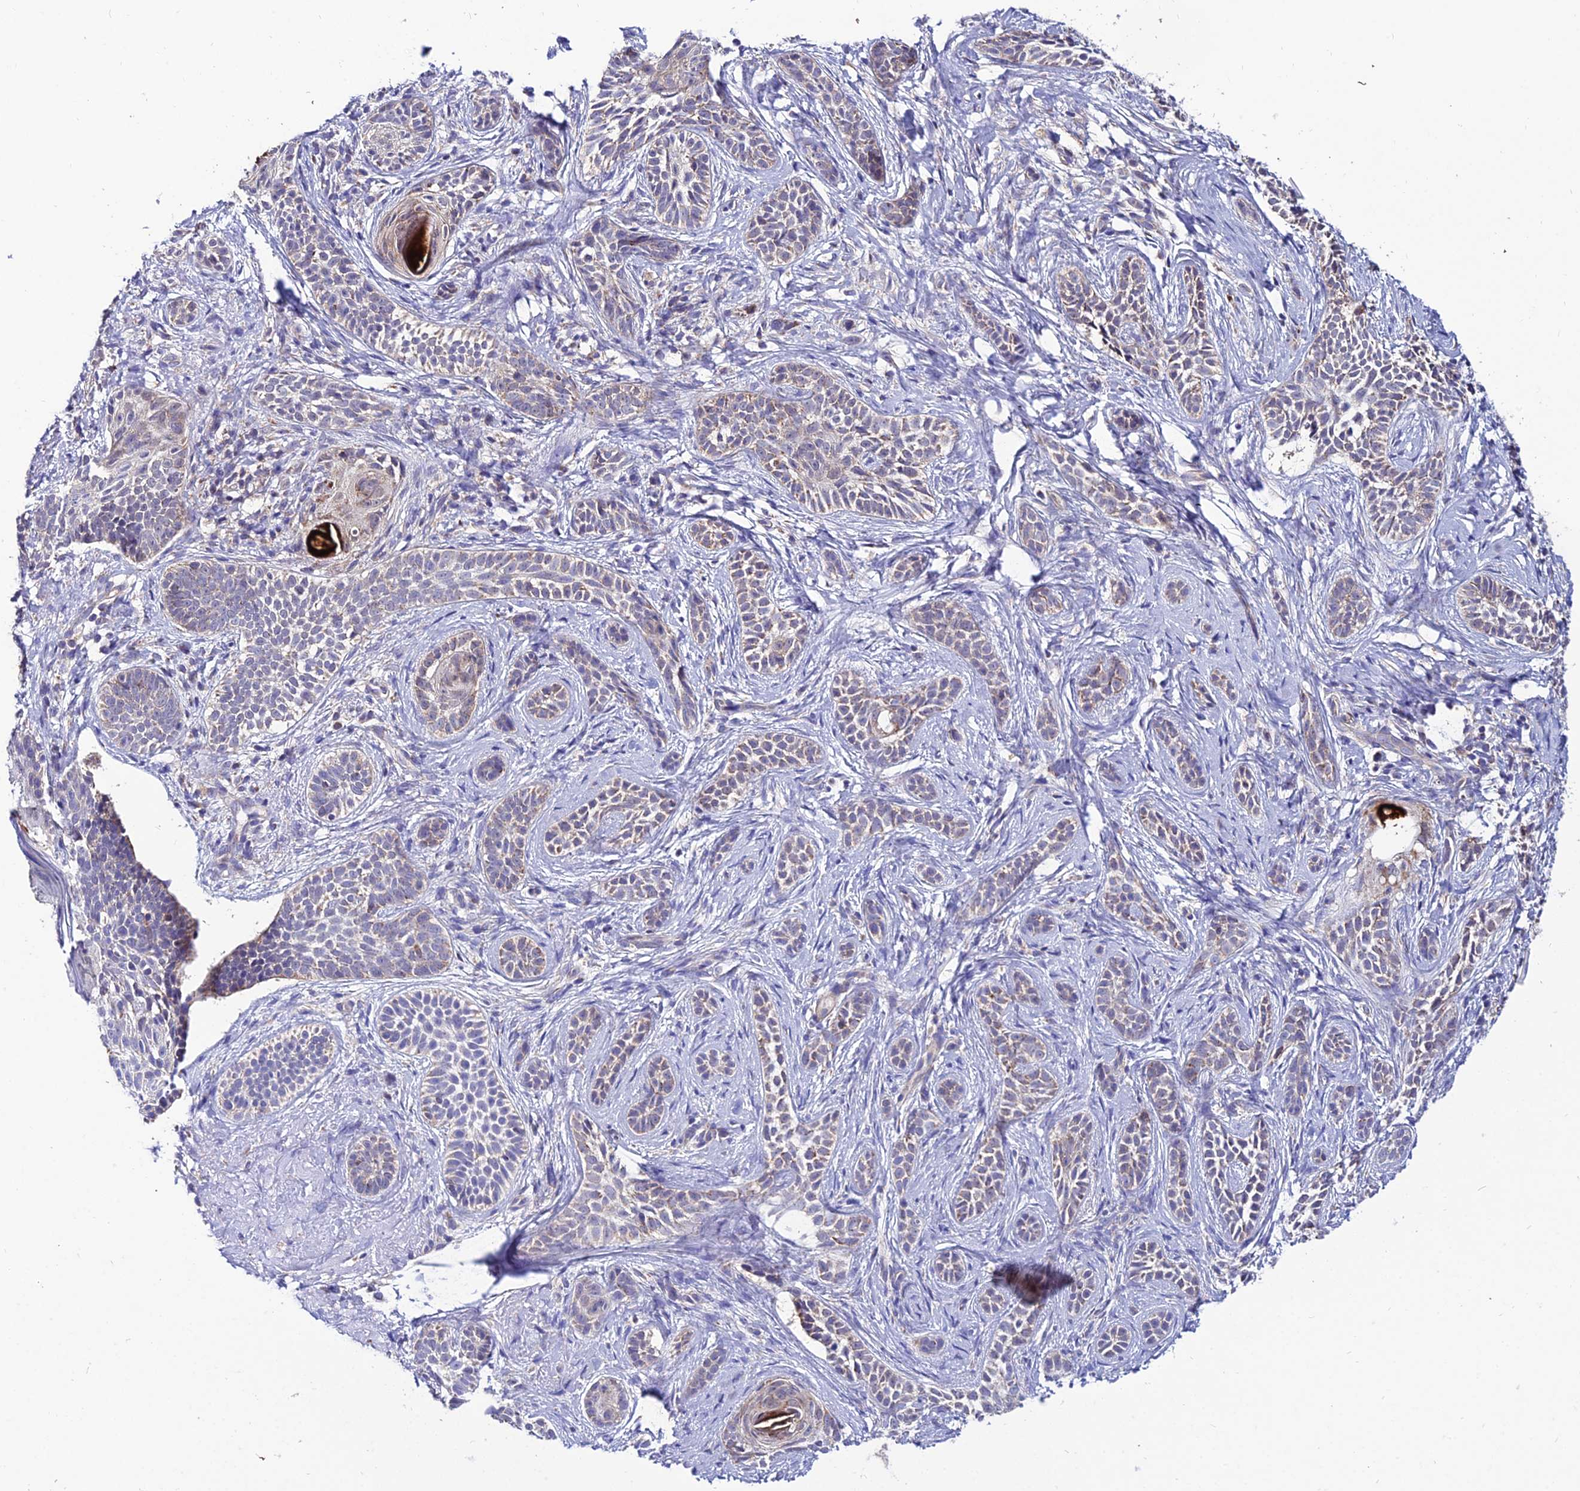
{"staining": {"intensity": "weak", "quantity": "<25%", "location": "cytoplasmic/membranous"}, "tissue": "skin cancer", "cell_type": "Tumor cells", "image_type": "cancer", "snomed": [{"axis": "morphology", "description": "Basal cell carcinoma"}, {"axis": "topography", "description": "Skin"}], "caption": "Immunohistochemical staining of human skin cancer (basal cell carcinoma) shows no significant positivity in tumor cells. The staining is performed using DAB (3,3'-diaminobenzidine) brown chromogen with nuclei counter-stained in using hematoxylin.", "gene": "PSMD2", "patient": {"sex": "male", "age": 71}}